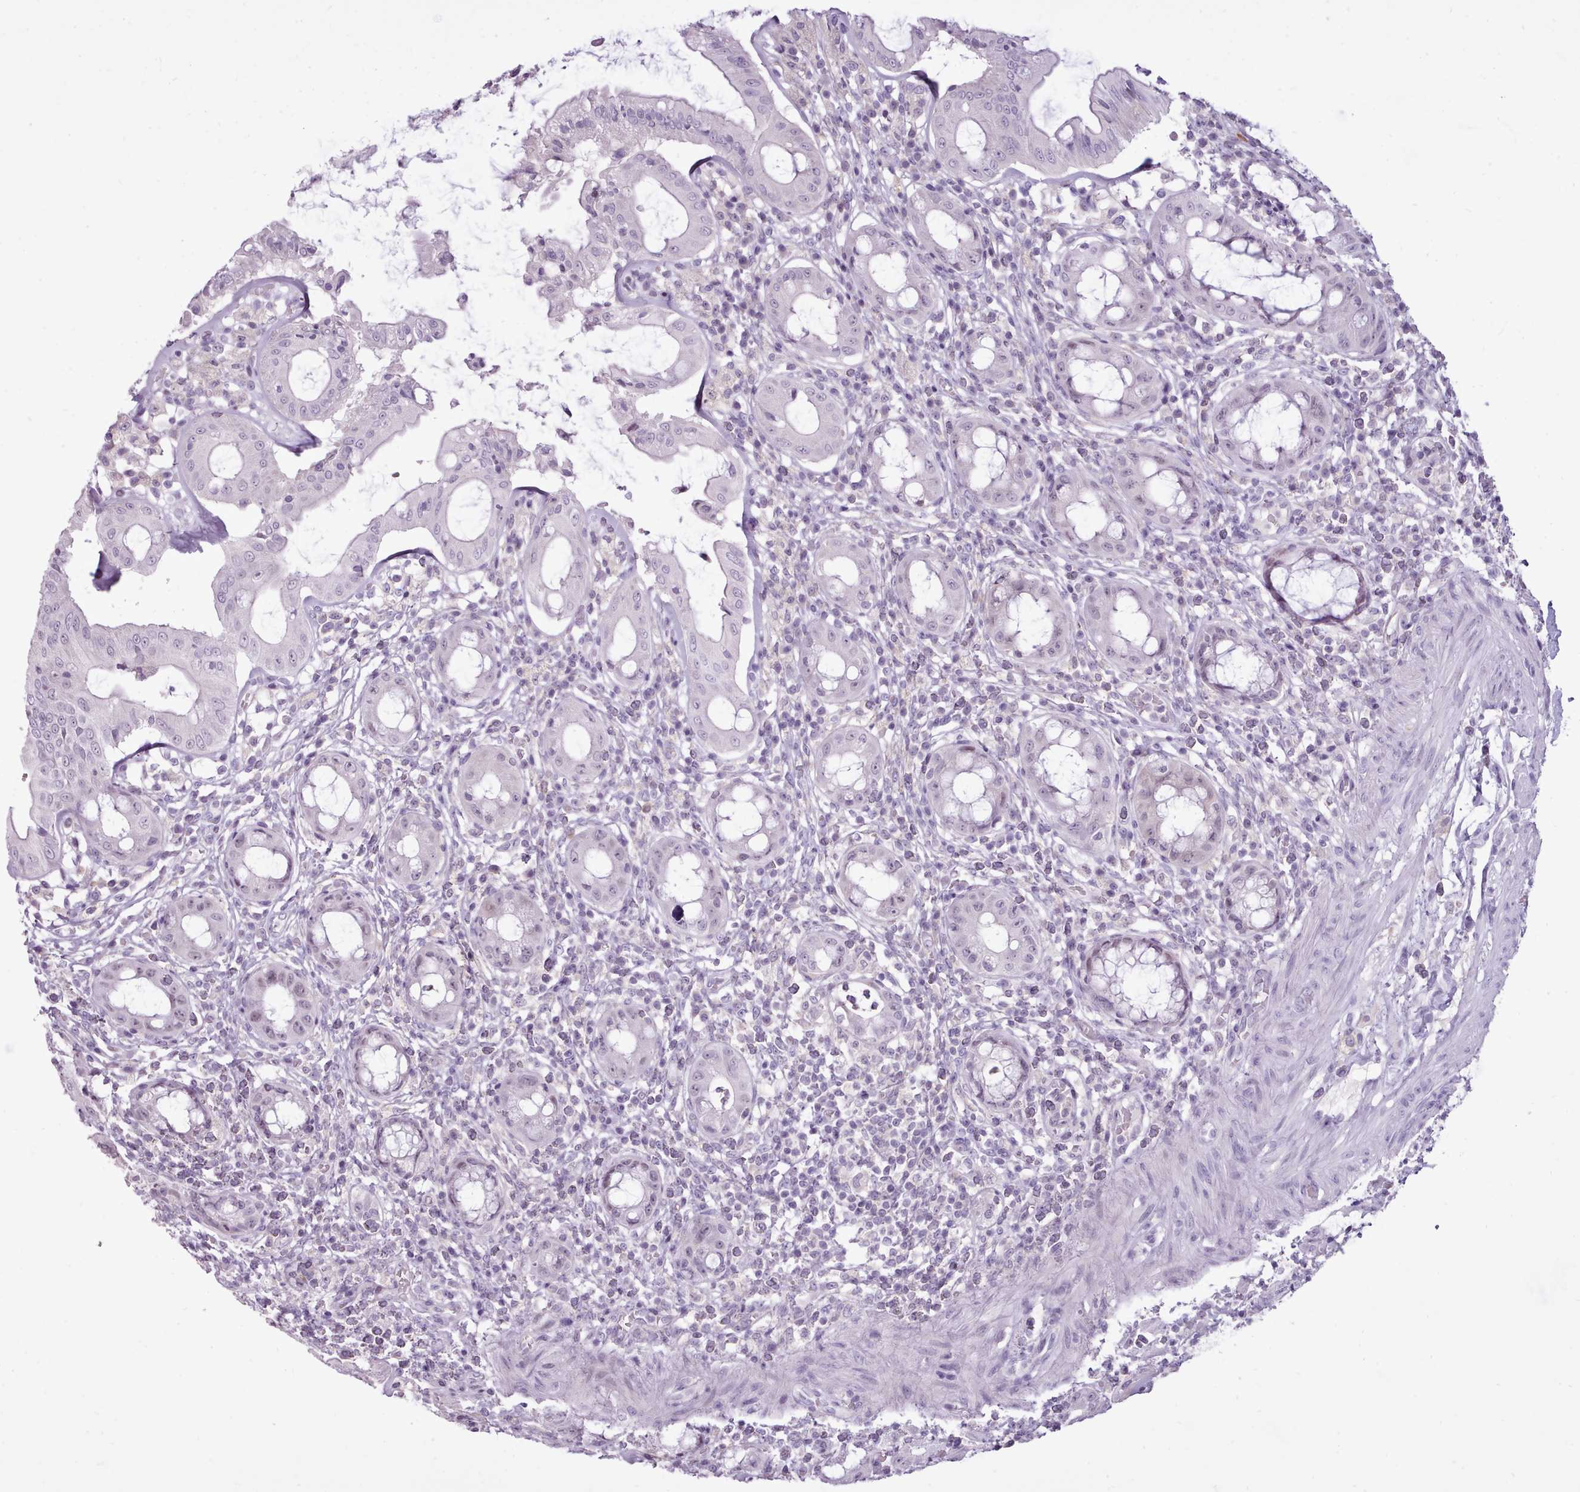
{"staining": {"intensity": "negative", "quantity": "none", "location": "none"}, "tissue": "rectum", "cell_type": "Glandular cells", "image_type": "normal", "snomed": [{"axis": "morphology", "description": "Normal tissue, NOS"}, {"axis": "topography", "description": "Rectum"}], "caption": "The photomicrograph exhibits no significant expression in glandular cells of rectum.", "gene": "BDKRB2", "patient": {"sex": "female", "age": 57}}